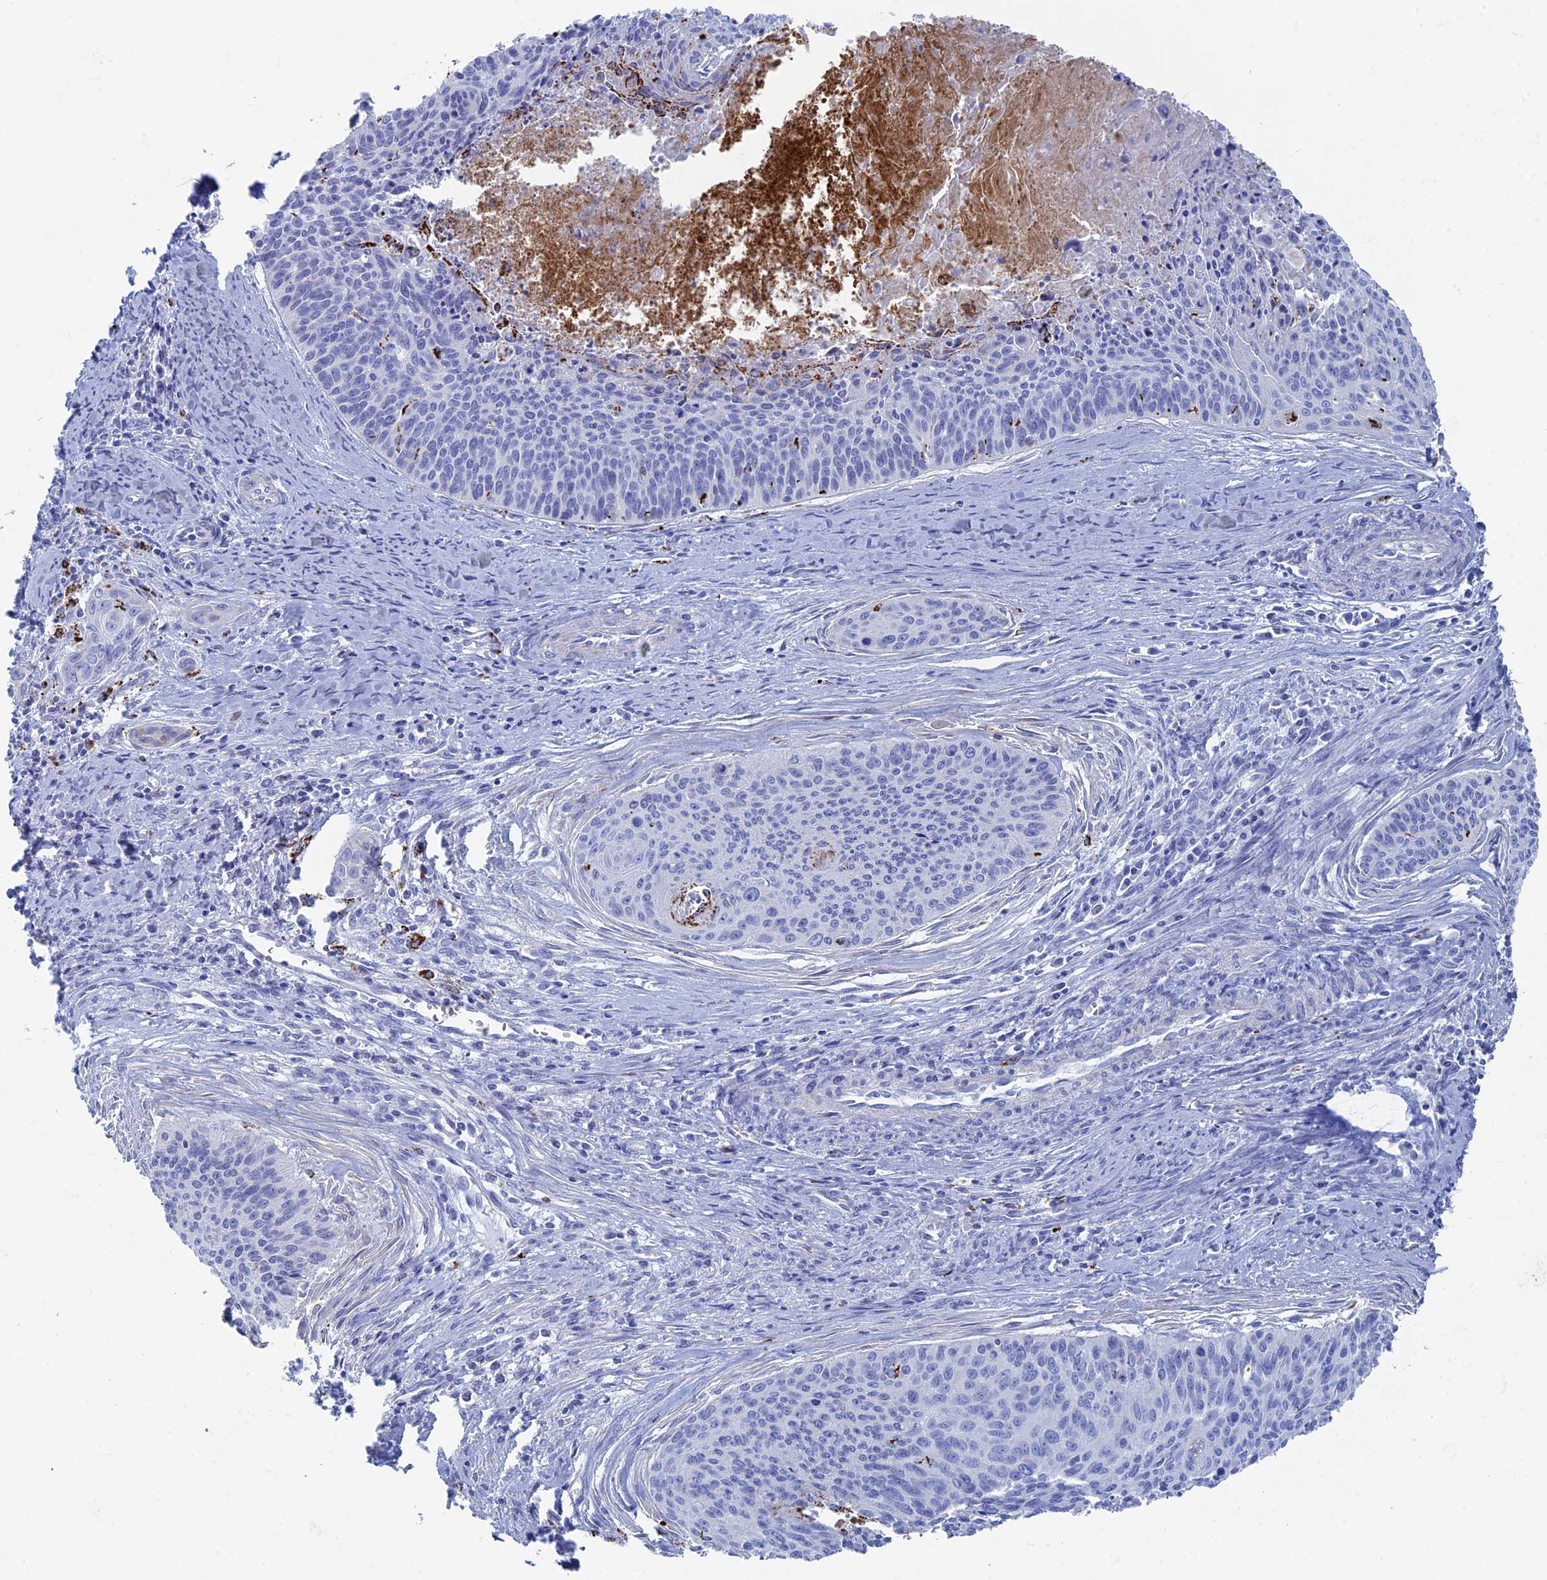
{"staining": {"intensity": "negative", "quantity": "none", "location": "none"}, "tissue": "cervical cancer", "cell_type": "Tumor cells", "image_type": "cancer", "snomed": [{"axis": "morphology", "description": "Squamous cell carcinoma, NOS"}, {"axis": "topography", "description": "Cervix"}], "caption": "The histopathology image shows no staining of tumor cells in cervical cancer (squamous cell carcinoma).", "gene": "ALMS1", "patient": {"sex": "female", "age": 55}}